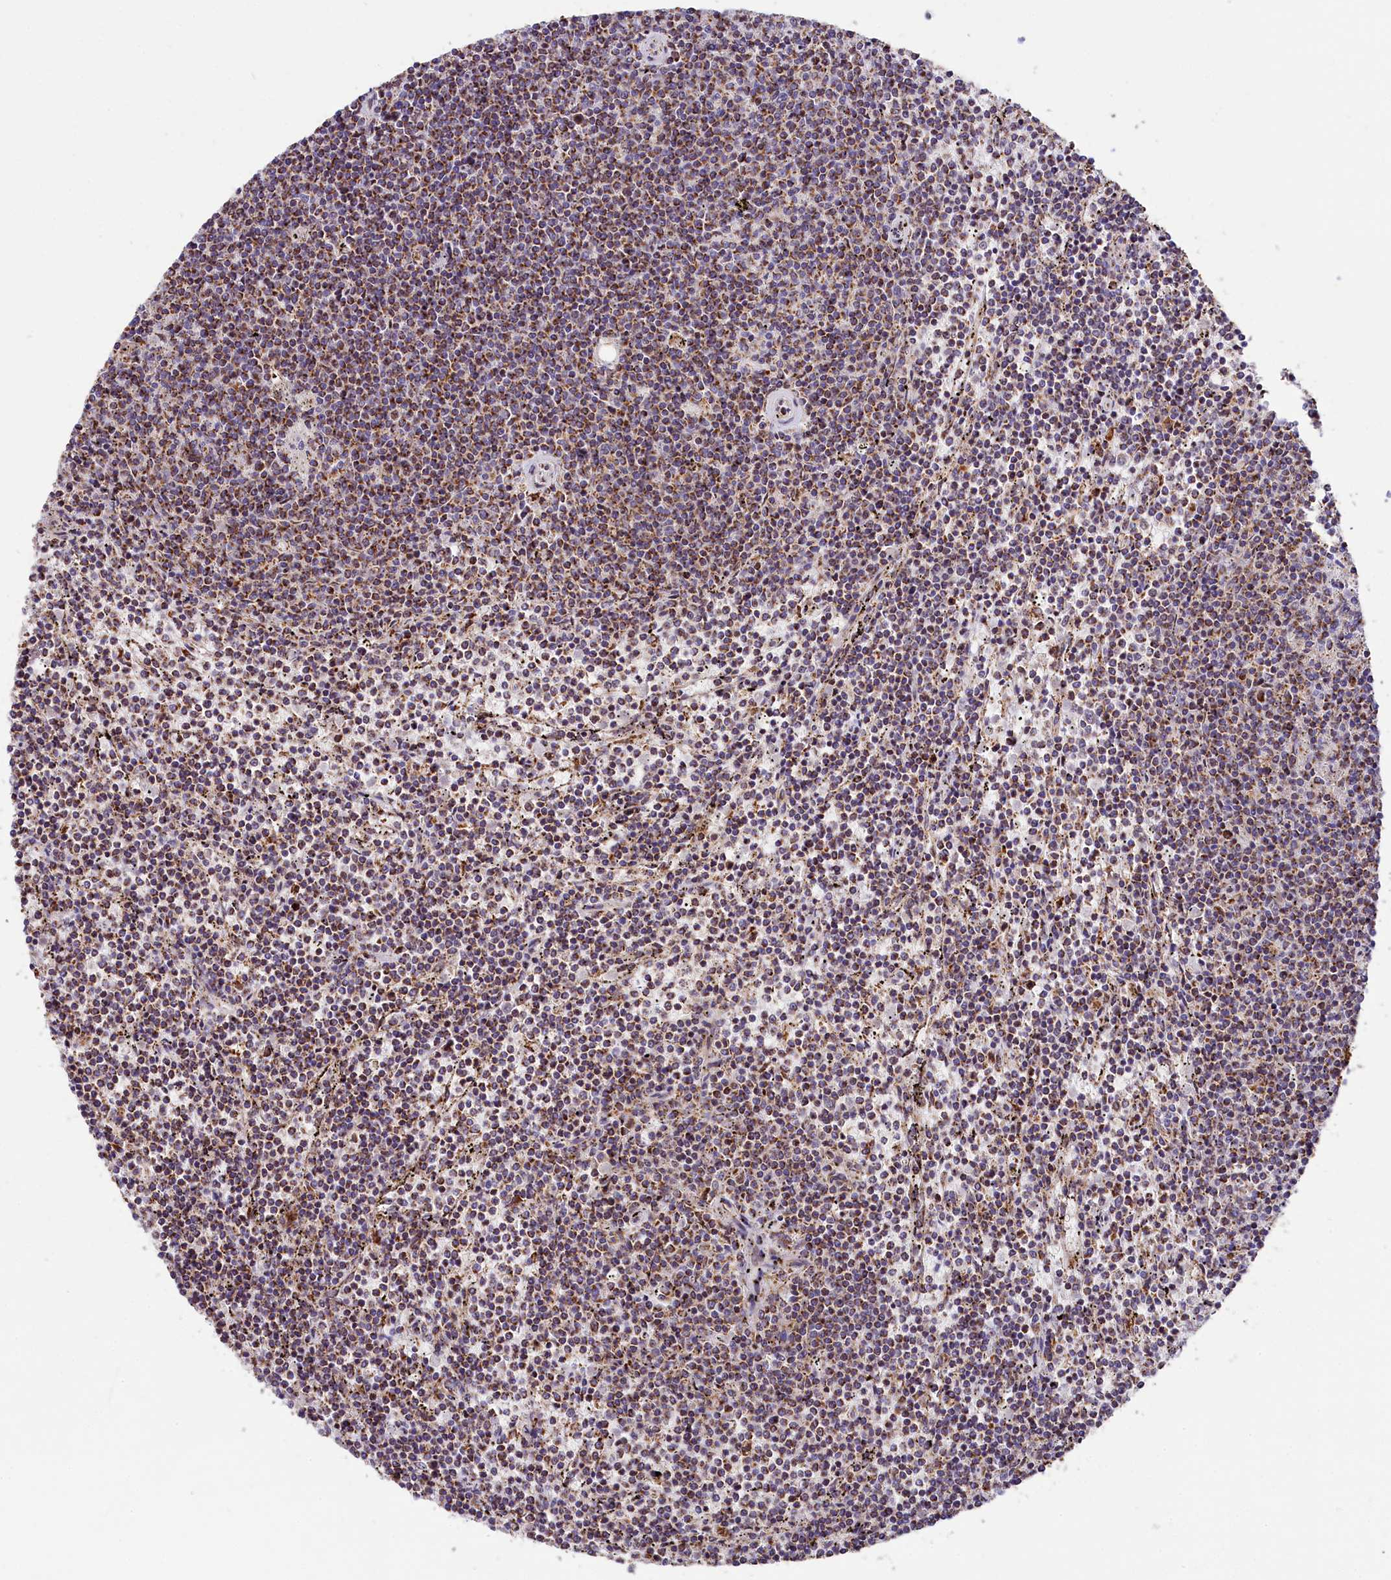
{"staining": {"intensity": "moderate", "quantity": ">75%", "location": "cytoplasmic/membranous"}, "tissue": "lymphoma", "cell_type": "Tumor cells", "image_type": "cancer", "snomed": [{"axis": "morphology", "description": "Malignant lymphoma, non-Hodgkin's type, Low grade"}, {"axis": "topography", "description": "Spleen"}], "caption": "Lymphoma was stained to show a protein in brown. There is medium levels of moderate cytoplasmic/membranous staining in approximately >75% of tumor cells.", "gene": "NDUFA8", "patient": {"sex": "female", "age": 50}}